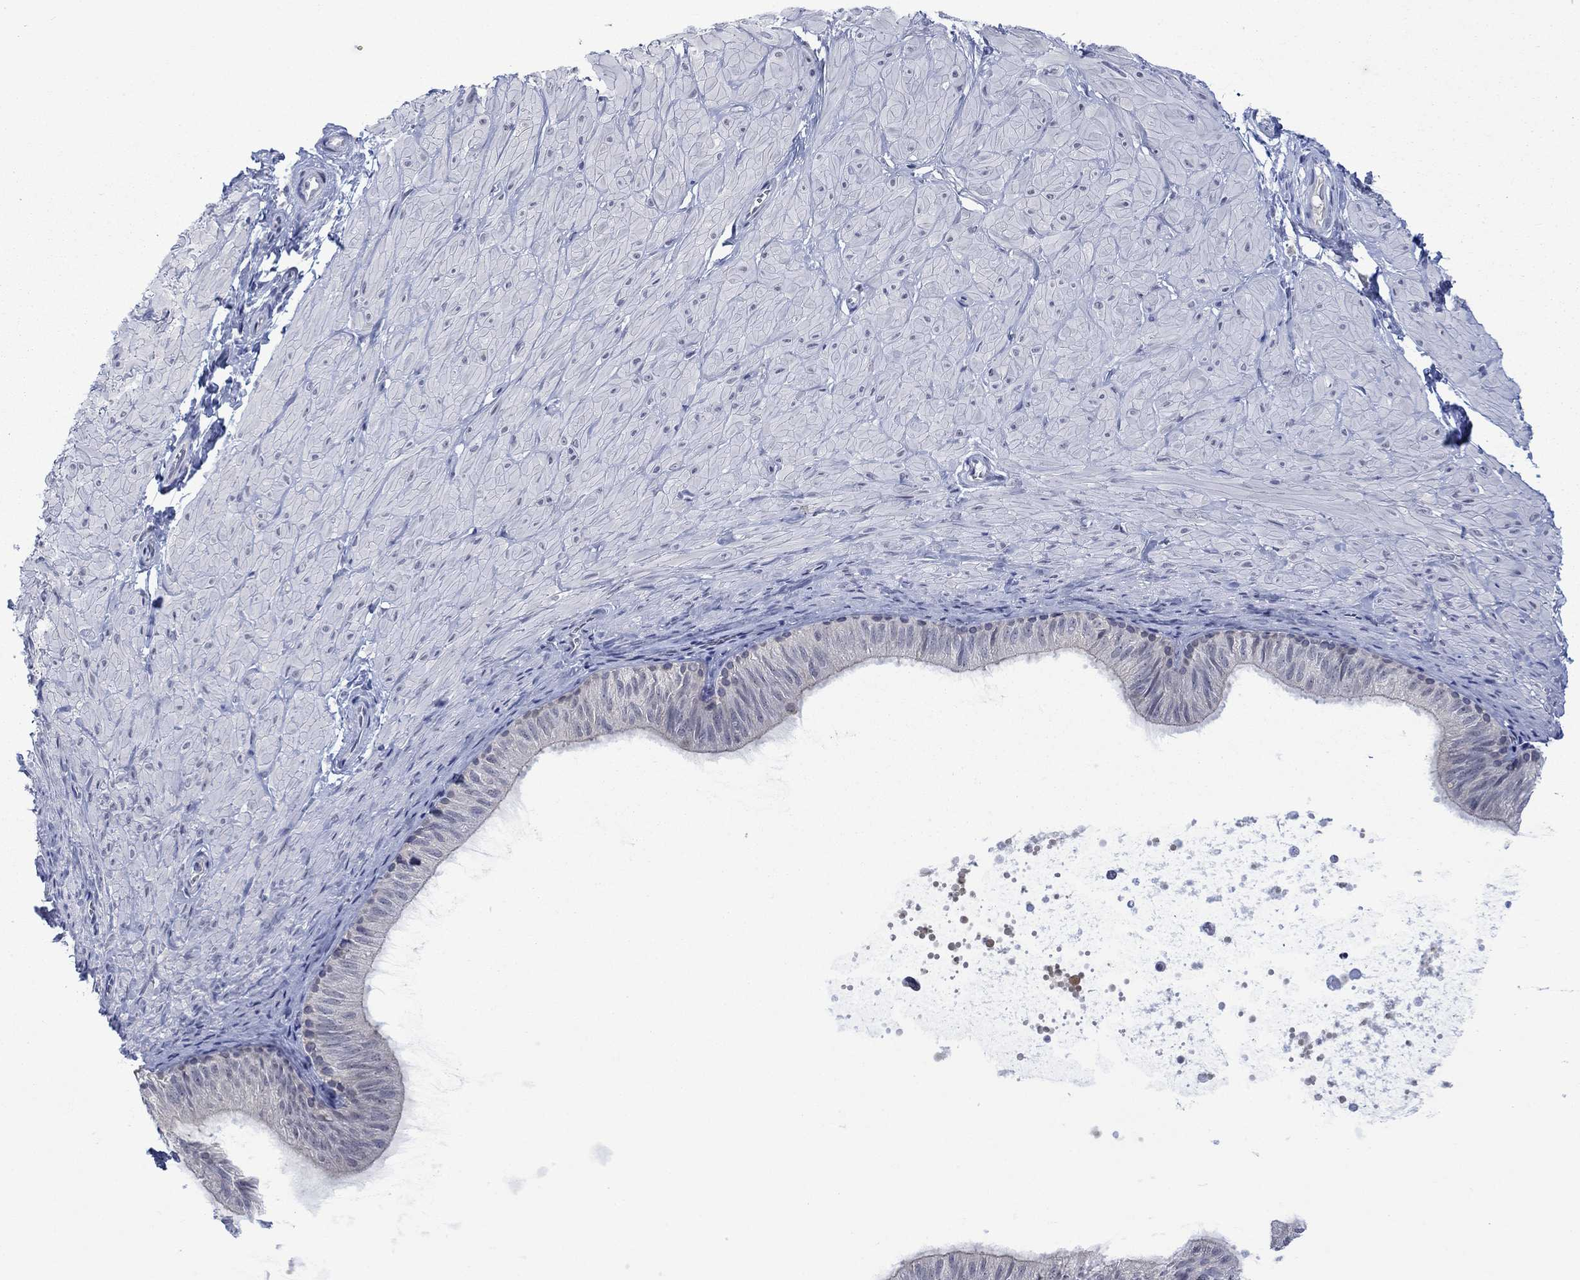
{"staining": {"intensity": "negative", "quantity": "none", "location": "none"}, "tissue": "soft tissue", "cell_type": "Fibroblasts", "image_type": "normal", "snomed": [{"axis": "morphology", "description": "Normal tissue, NOS"}, {"axis": "topography", "description": "Smooth muscle"}, {"axis": "topography", "description": "Peripheral nerve tissue"}], "caption": "DAB (3,3'-diaminobenzidine) immunohistochemical staining of unremarkable soft tissue exhibits no significant staining in fibroblasts. (DAB (3,3'-diaminobenzidine) immunohistochemistry, high magnification).", "gene": "AGL", "patient": {"sex": "male", "age": 22}}